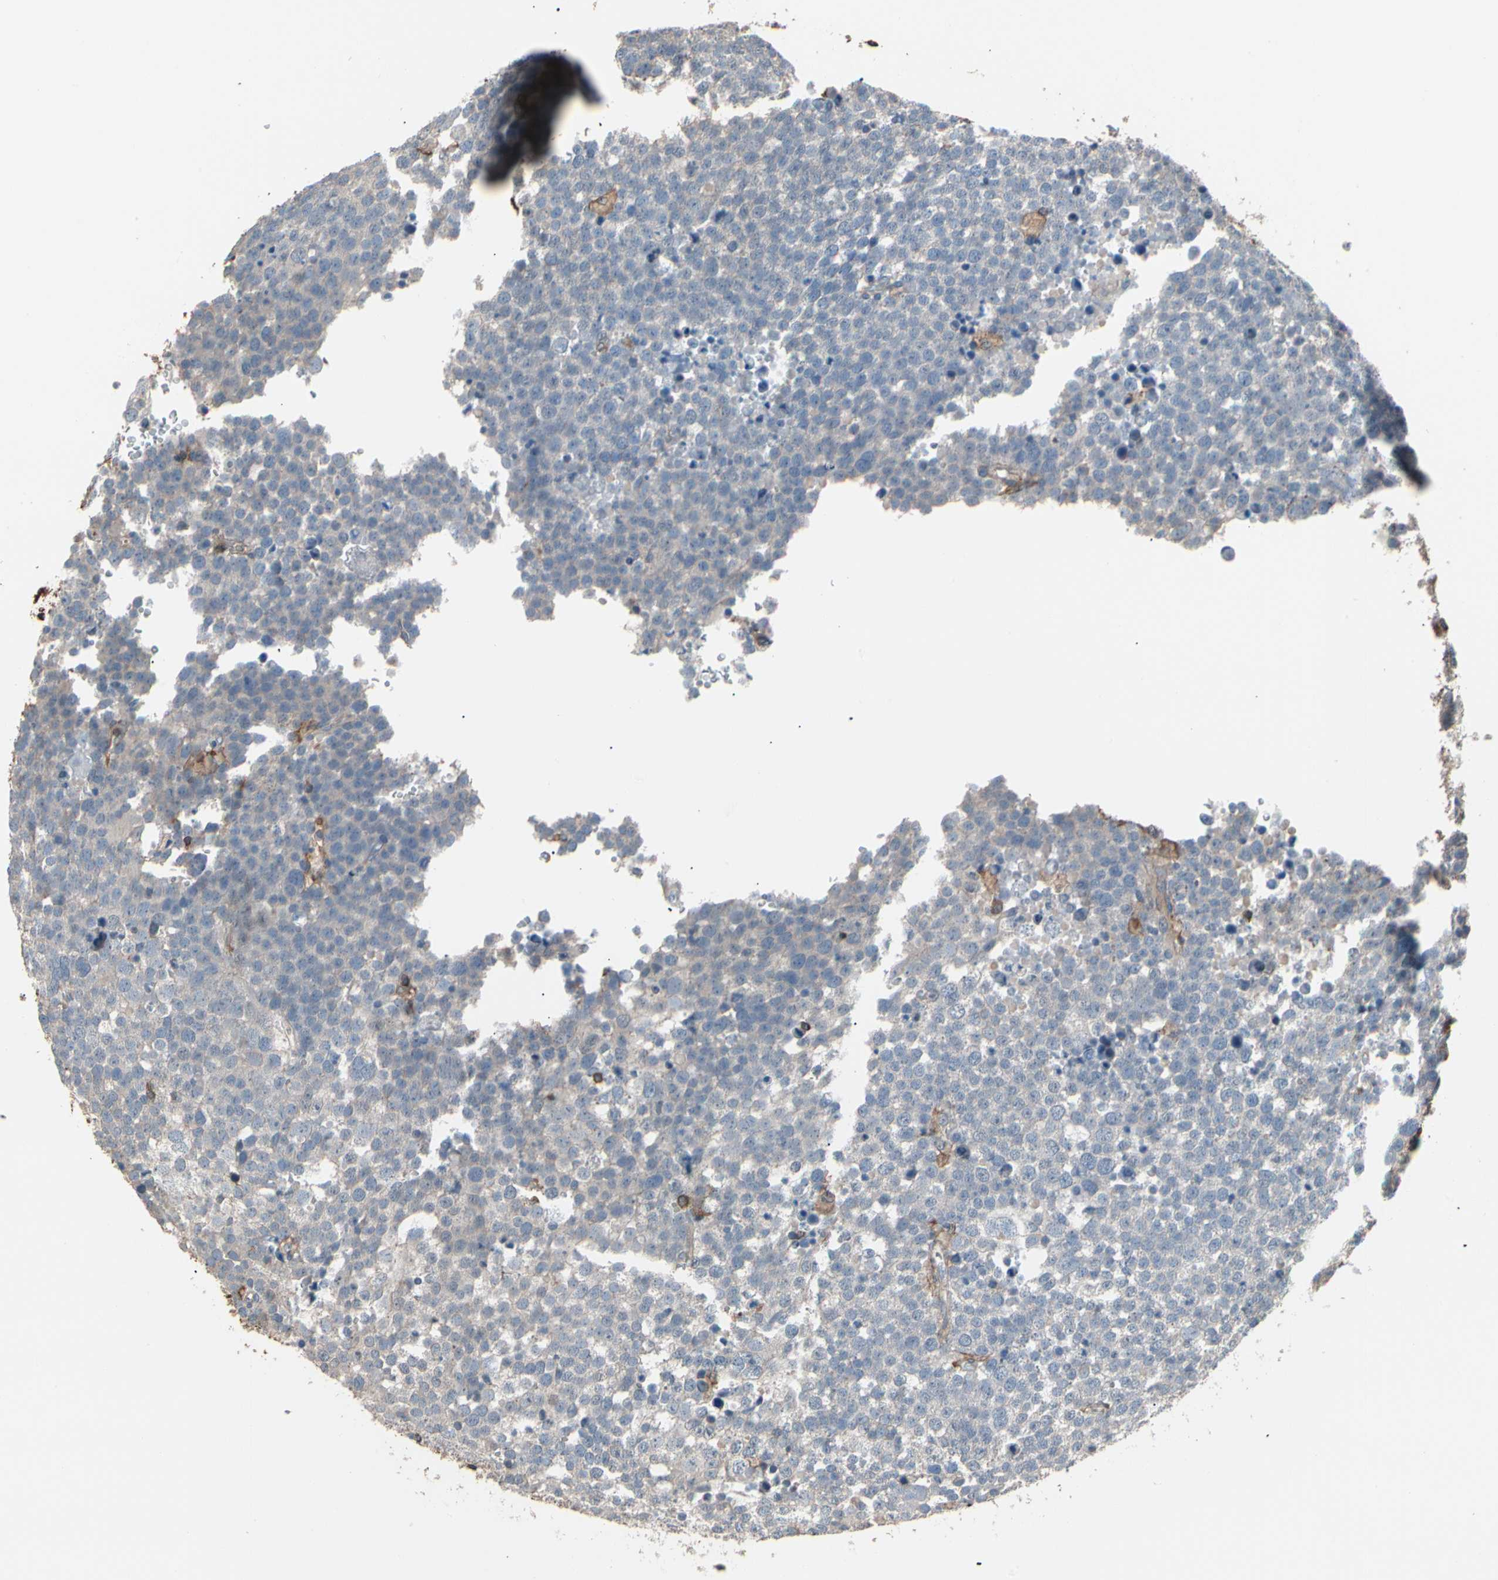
{"staining": {"intensity": "weak", "quantity": "<25%", "location": "cytoplasmic/membranous"}, "tissue": "testis cancer", "cell_type": "Tumor cells", "image_type": "cancer", "snomed": [{"axis": "morphology", "description": "Seminoma, NOS"}, {"axis": "topography", "description": "Testis"}], "caption": "This is an immunohistochemistry (IHC) photomicrograph of testis seminoma. There is no expression in tumor cells.", "gene": "MAPK13", "patient": {"sex": "male", "age": 71}}